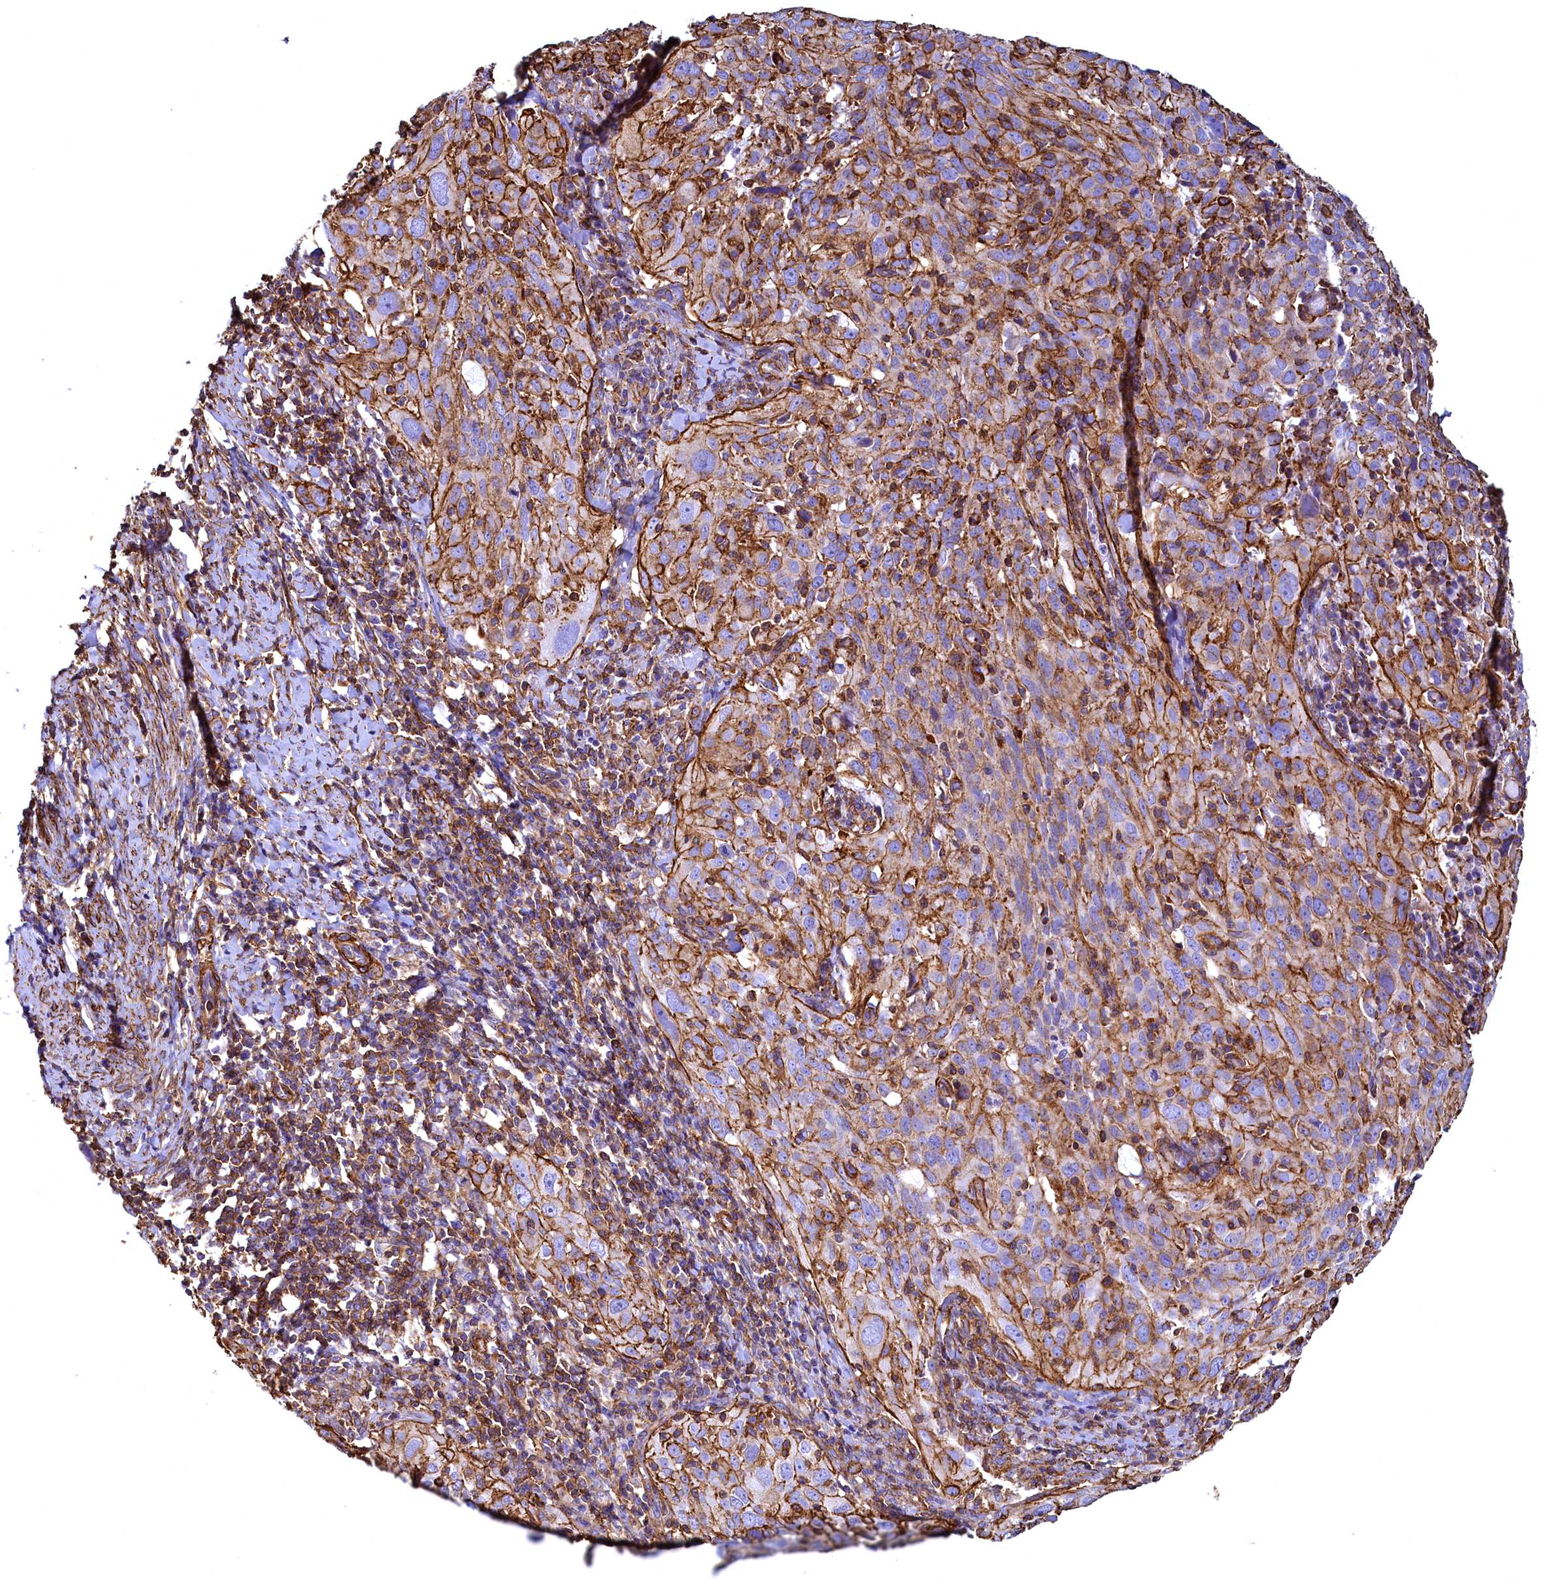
{"staining": {"intensity": "strong", "quantity": "25%-75%", "location": "cytoplasmic/membranous"}, "tissue": "cervical cancer", "cell_type": "Tumor cells", "image_type": "cancer", "snomed": [{"axis": "morphology", "description": "Squamous cell carcinoma, NOS"}, {"axis": "topography", "description": "Cervix"}], "caption": "Cervical squamous cell carcinoma tissue displays strong cytoplasmic/membranous expression in approximately 25%-75% of tumor cells (DAB (3,3'-diaminobenzidine) IHC, brown staining for protein, blue staining for nuclei).", "gene": "THBS1", "patient": {"sex": "female", "age": 31}}